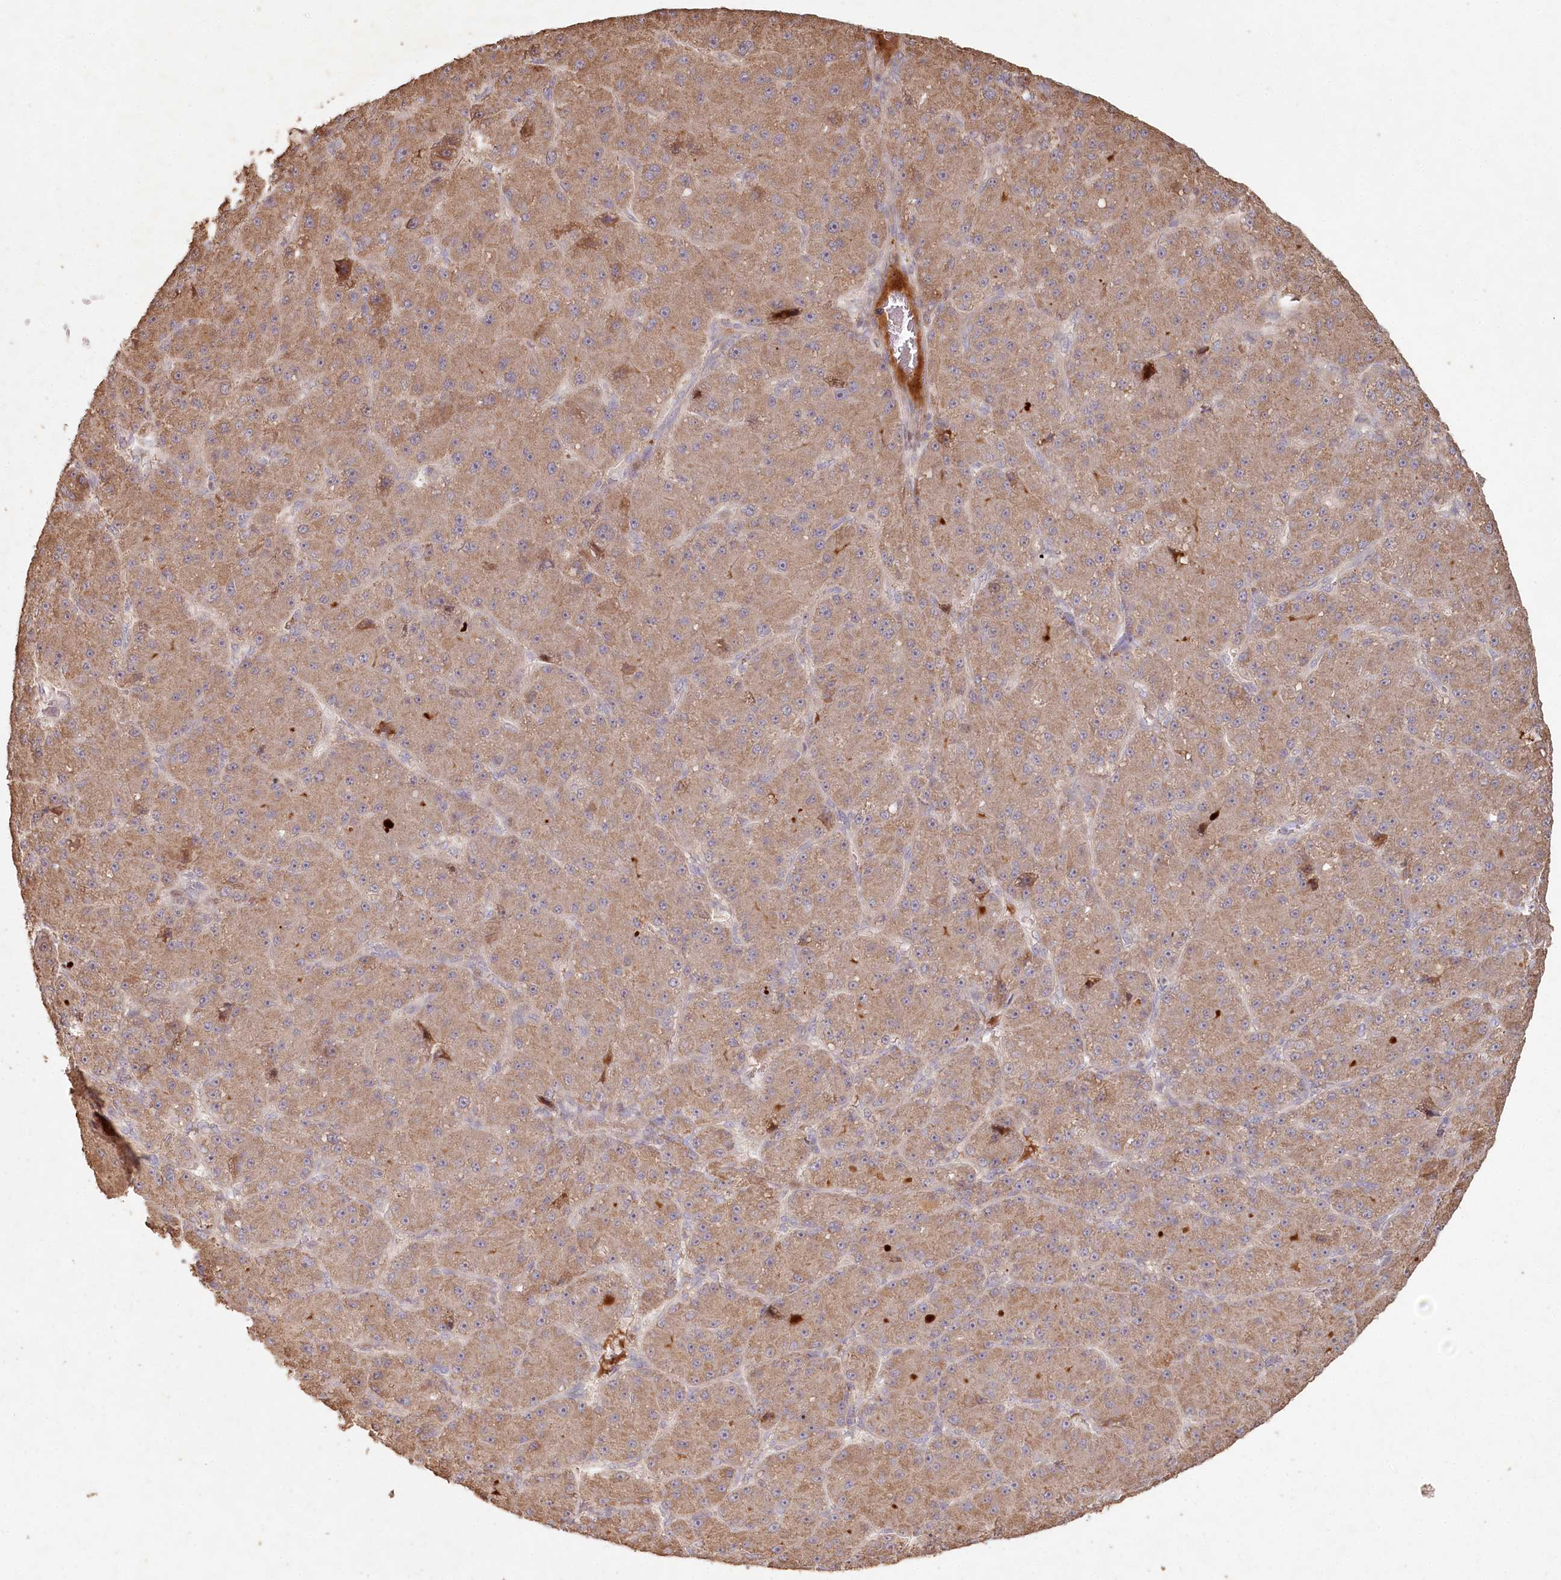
{"staining": {"intensity": "moderate", "quantity": ">75%", "location": "cytoplasmic/membranous"}, "tissue": "liver cancer", "cell_type": "Tumor cells", "image_type": "cancer", "snomed": [{"axis": "morphology", "description": "Carcinoma, Hepatocellular, NOS"}, {"axis": "topography", "description": "Liver"}], "caption": "Moderate cytoplasmic/membranous staining is appreciated in approximately >75% of tumor cells in liver cancer (hepatocellular carcinoma).", "gene": "HAL", "patient": {"sex": "male", "age": 67}}